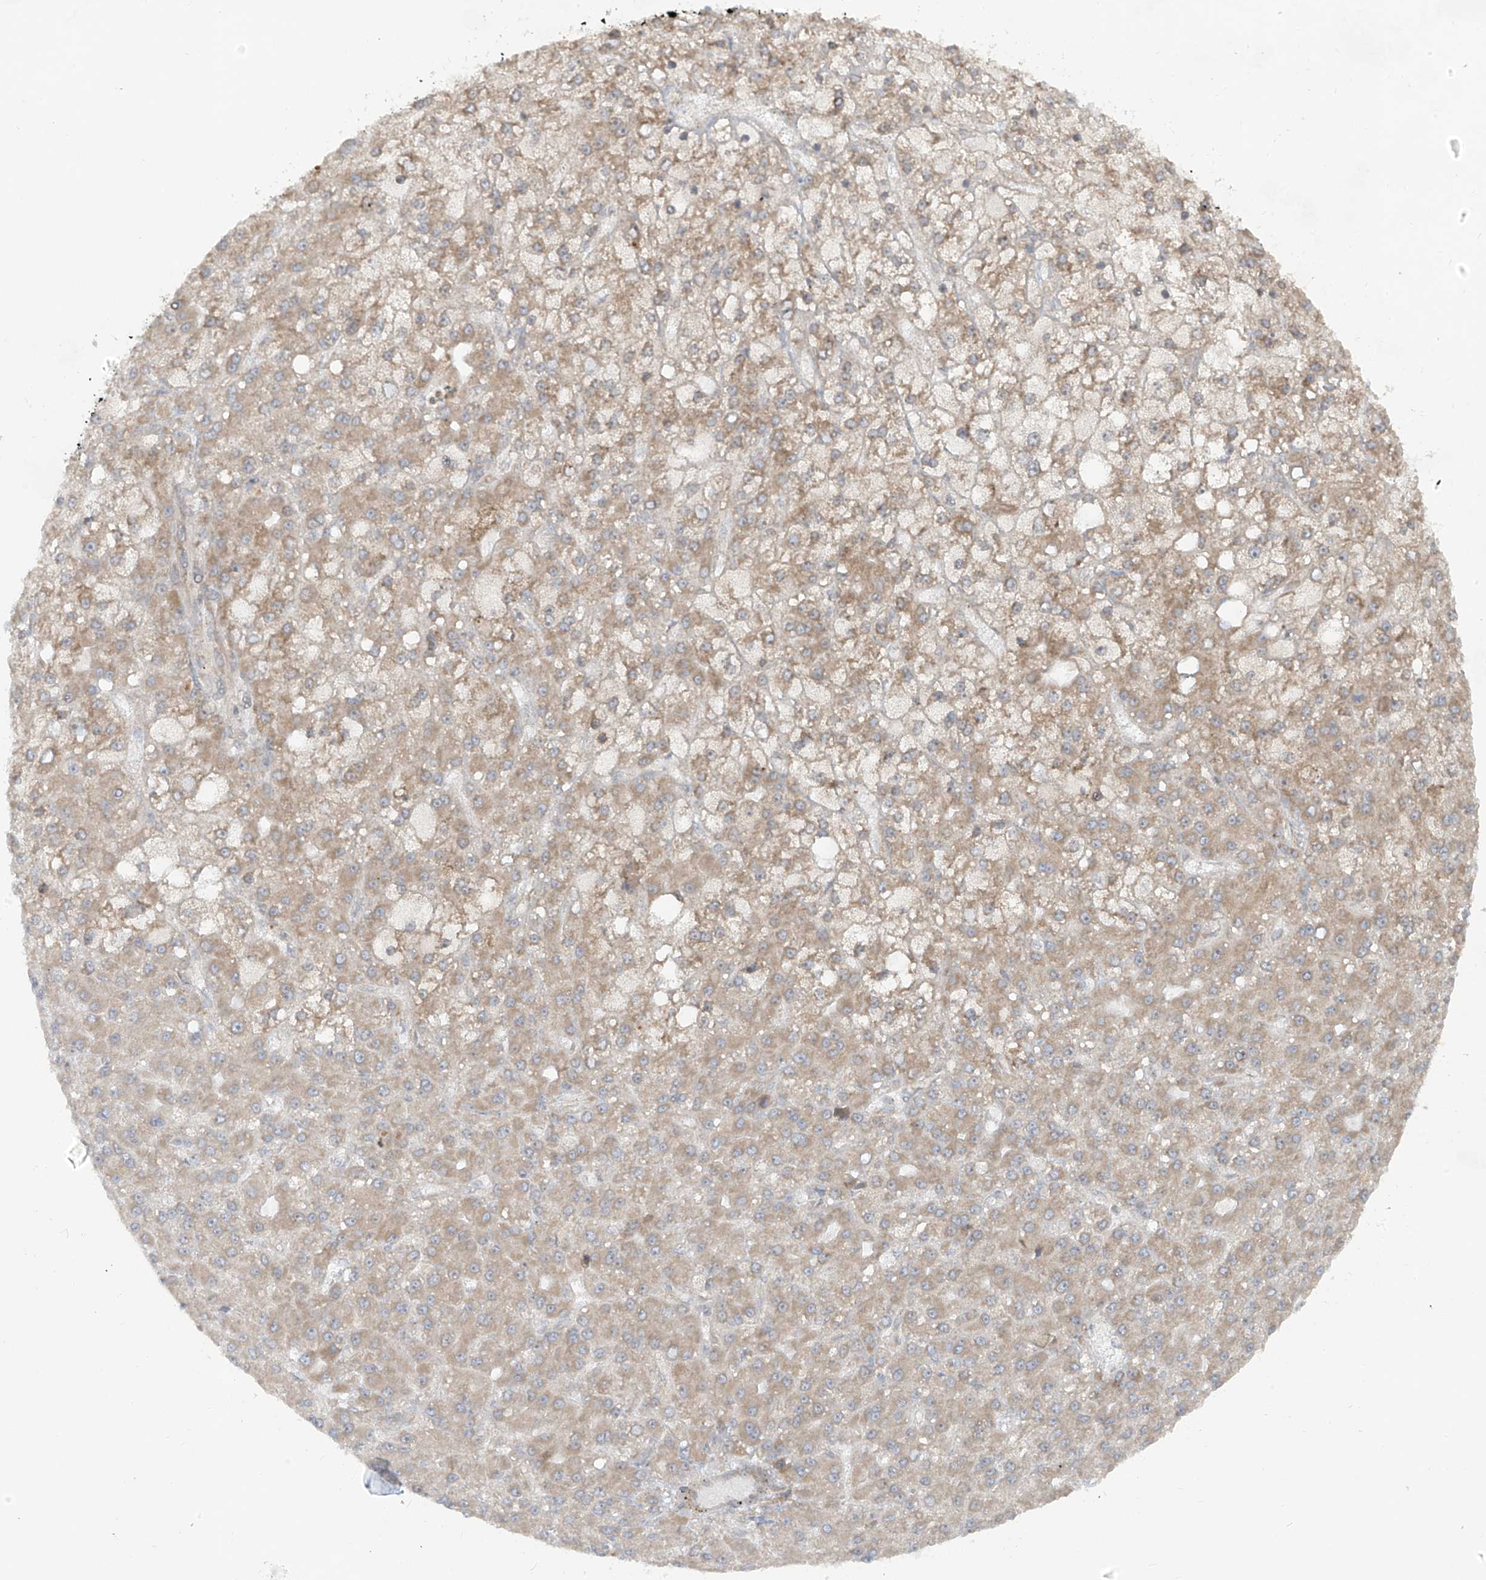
{"staining": {"intensity": "weak", "quantity": ">75%", "location": "cytoplasmic/membranous"}, "tissue": "liver cancer", "cell_type": "Tumor cells", "image_type": "cancer", "snomed": [{"axis": "morphology", "description": "Carcinoma, Hepatocellular, NOS"}, {"axis": "topography", "description": "Liver"}], "caption": "Immunohistochemistry (IHC) histopathology image of neoplastic tissue: human liver cancer stained using IHC demonstrates low levels of weak protein expression localized specifically in the cytoplasmic/membranous of tumor cells, appearing as a cytoplasmic/membranous brown color.", "gene": "TRIM67", "patient": {"sex": "male", "age": 67}}